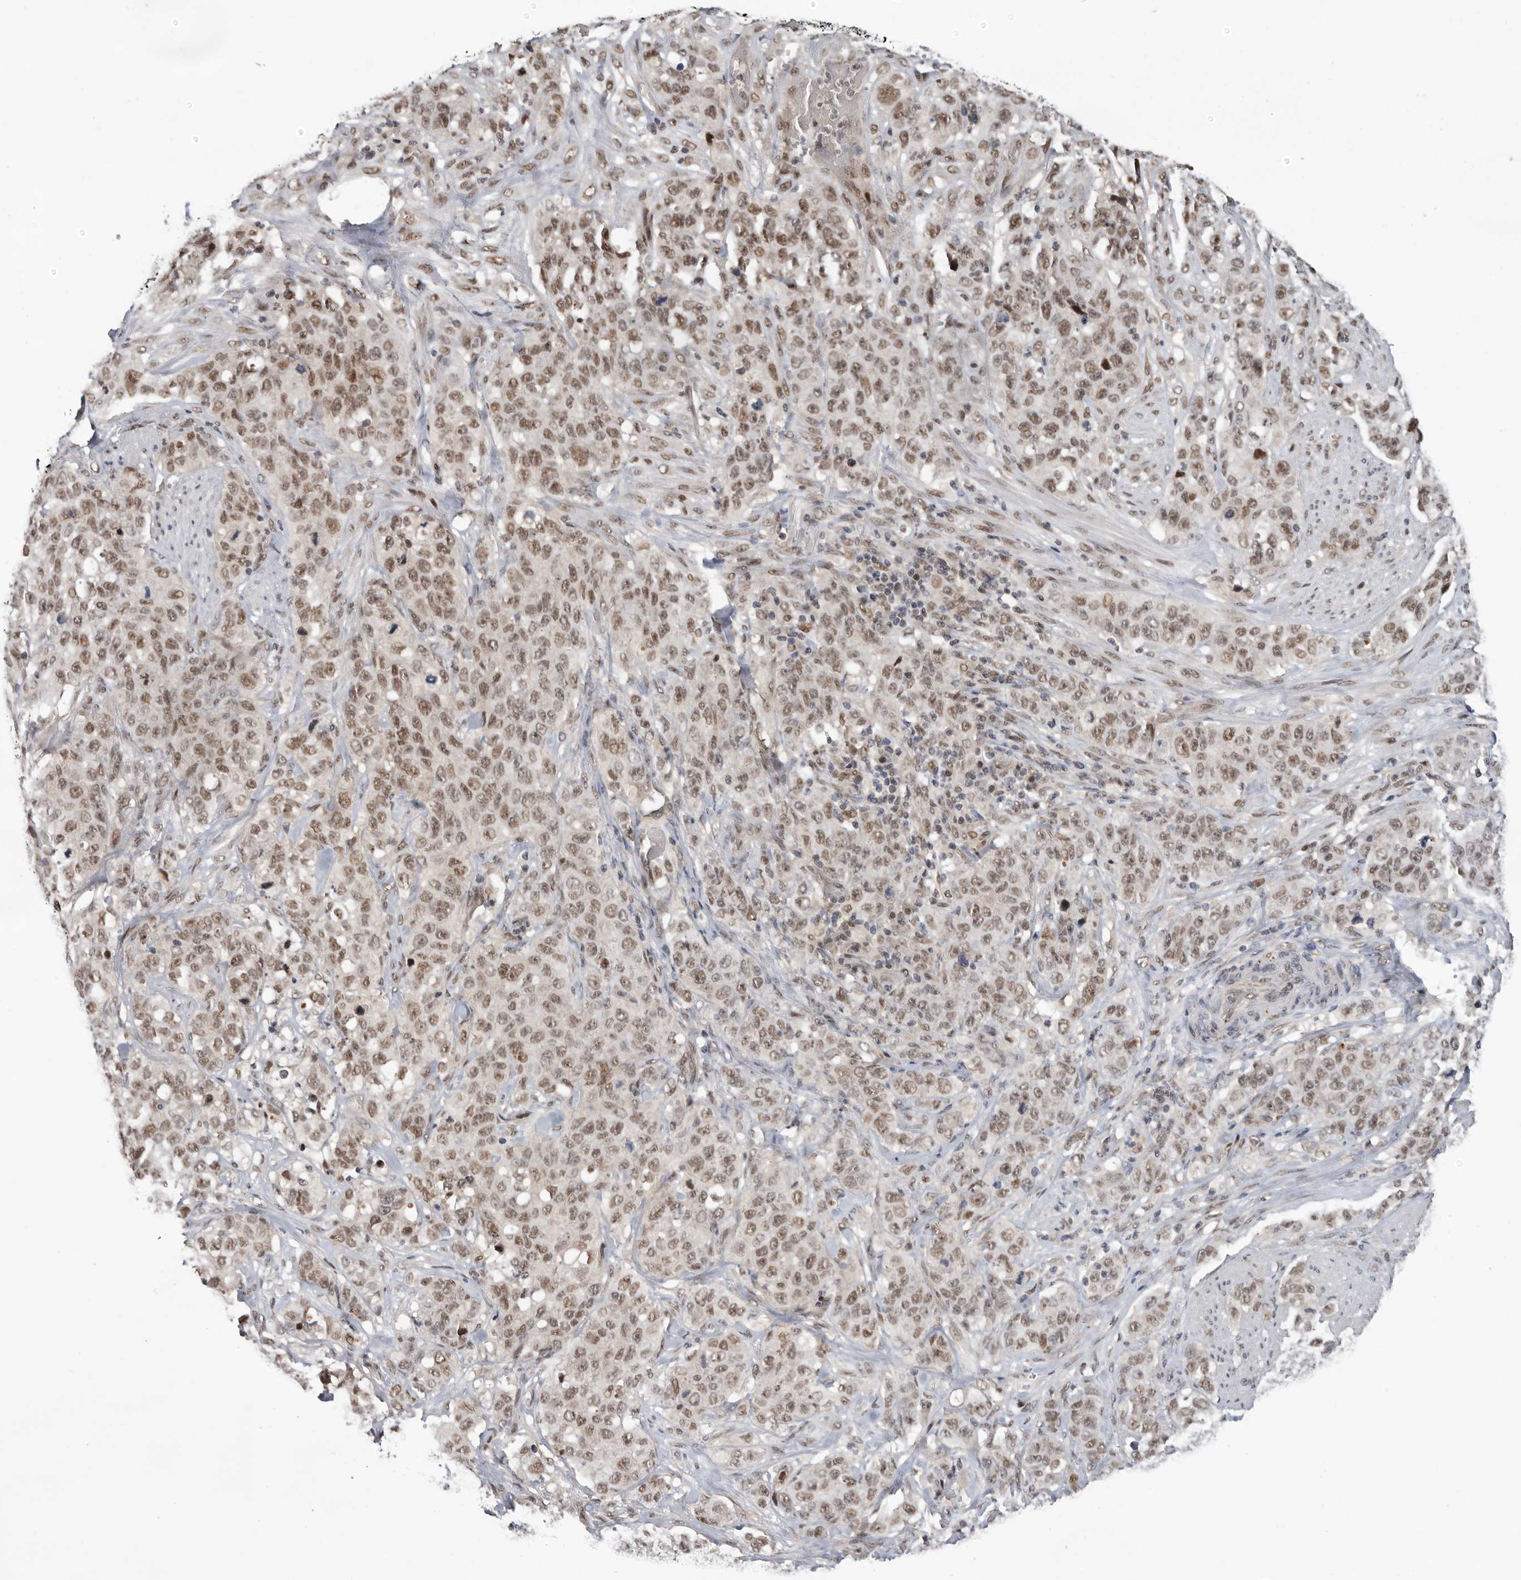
{"staining": {"intensity": "moderate", "quantity": ">75%", "location": "nuclear"}, "tissue": "stomach cancer", "cell_type": "Tumor cells", "image_type": "cancer", "snomed": [{"axis": "morphology", "description": "Adenocarcinoma, NOS"}, {"axis": "topography", "description": "Stomach"}], "caption": "Immunohistochemical staining of stomach adenocarcinoma exhibits medium levels of moderate nuclear protein staining in about >75% of tumor cells.", "gene": "BRCA2", "patient": {"sex": "male", "age": 48}}